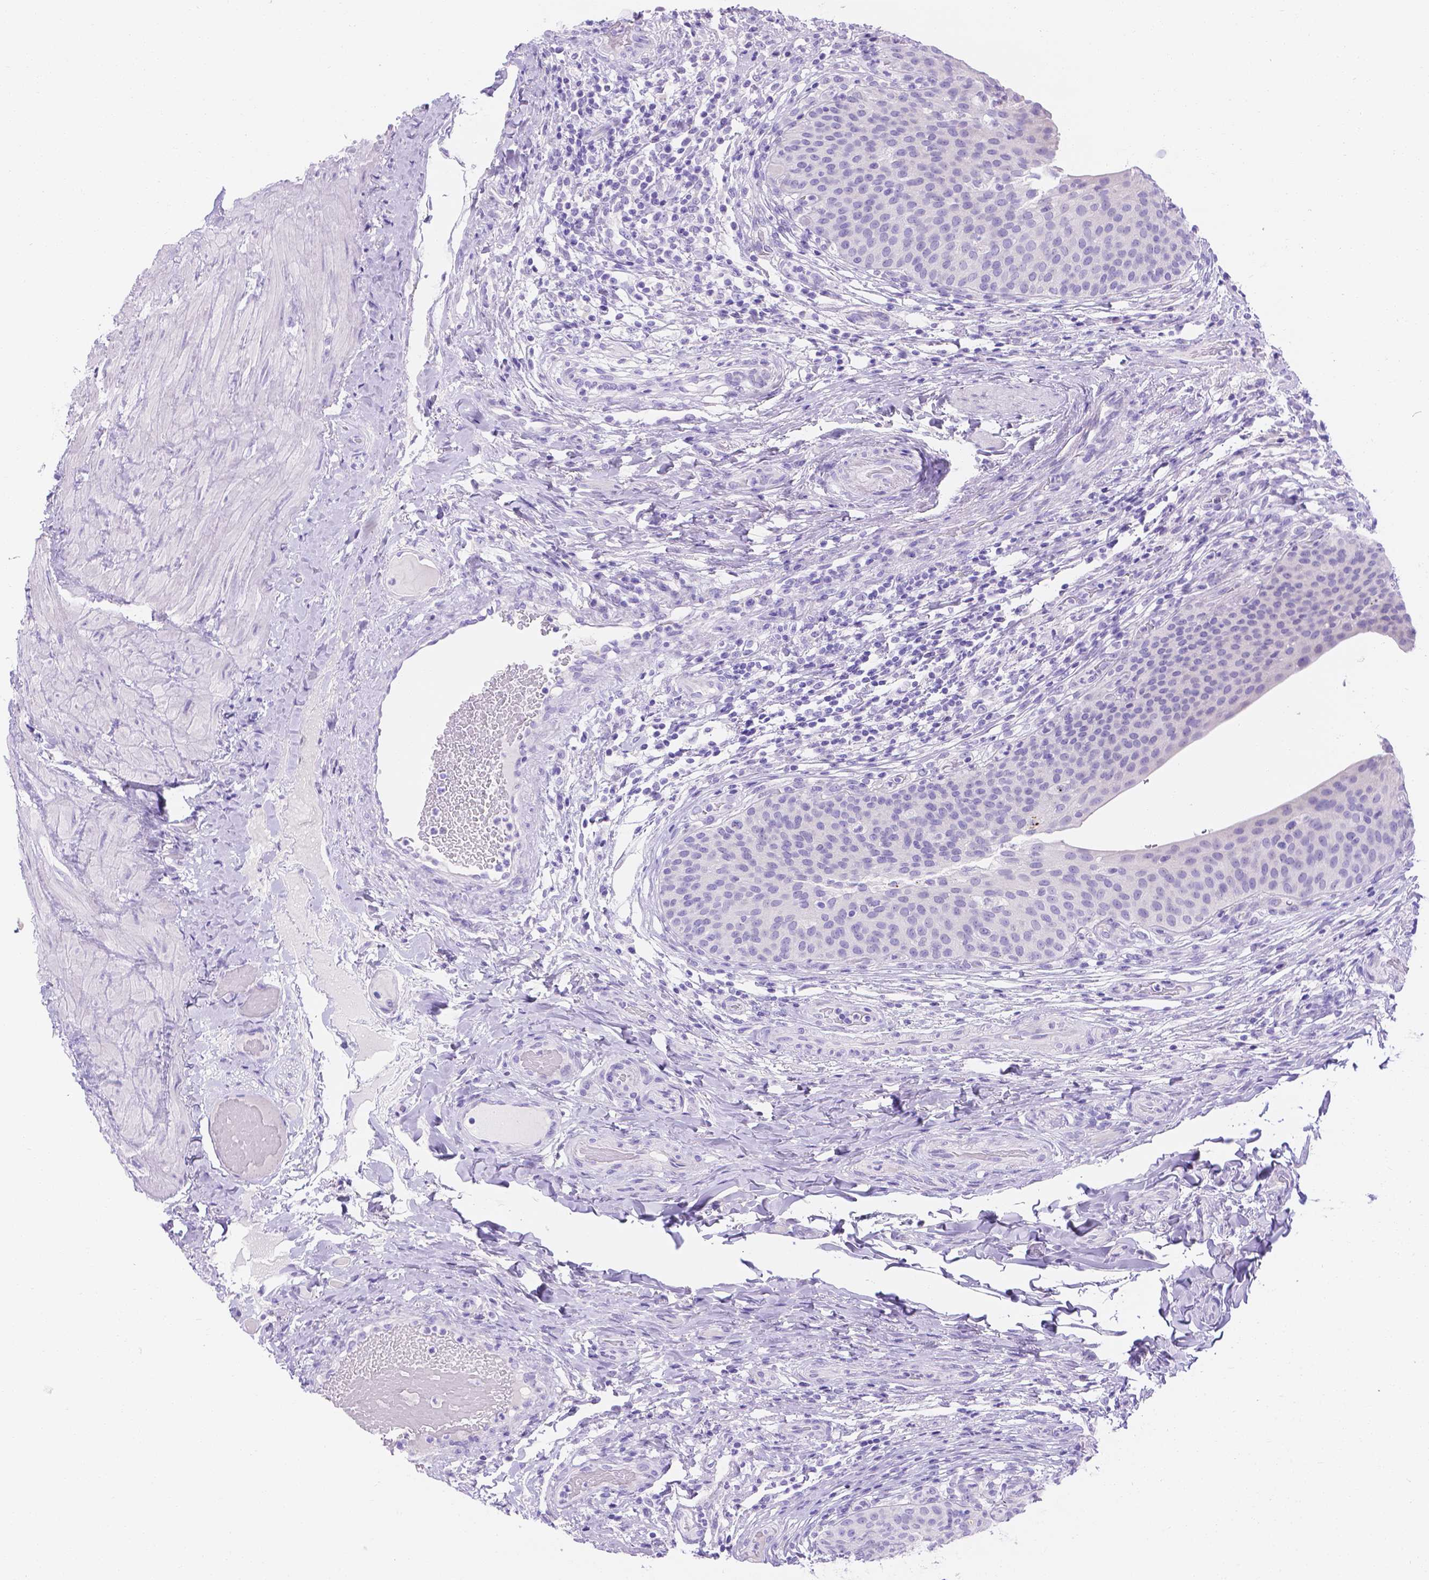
{"staining": {"intensity": "negative", "quantity": "none", "location": "none"}, "tissue": "urinary bladder", "cell_type": "Urothelial cells", "image_type": "normal", "snomed": [{"axis": "morphology", "description": "Normal tissue, NOS"}, {"axis": "topography", "description": "Urinary bladder"}], "caption": "This is a histopathology image of immunohistochemistry (IHC) staining of benign urinary bladder, which shows no staining in urothelial cells.", "gene": "MLN", "patient": {"sex": "male", "age": 66}}